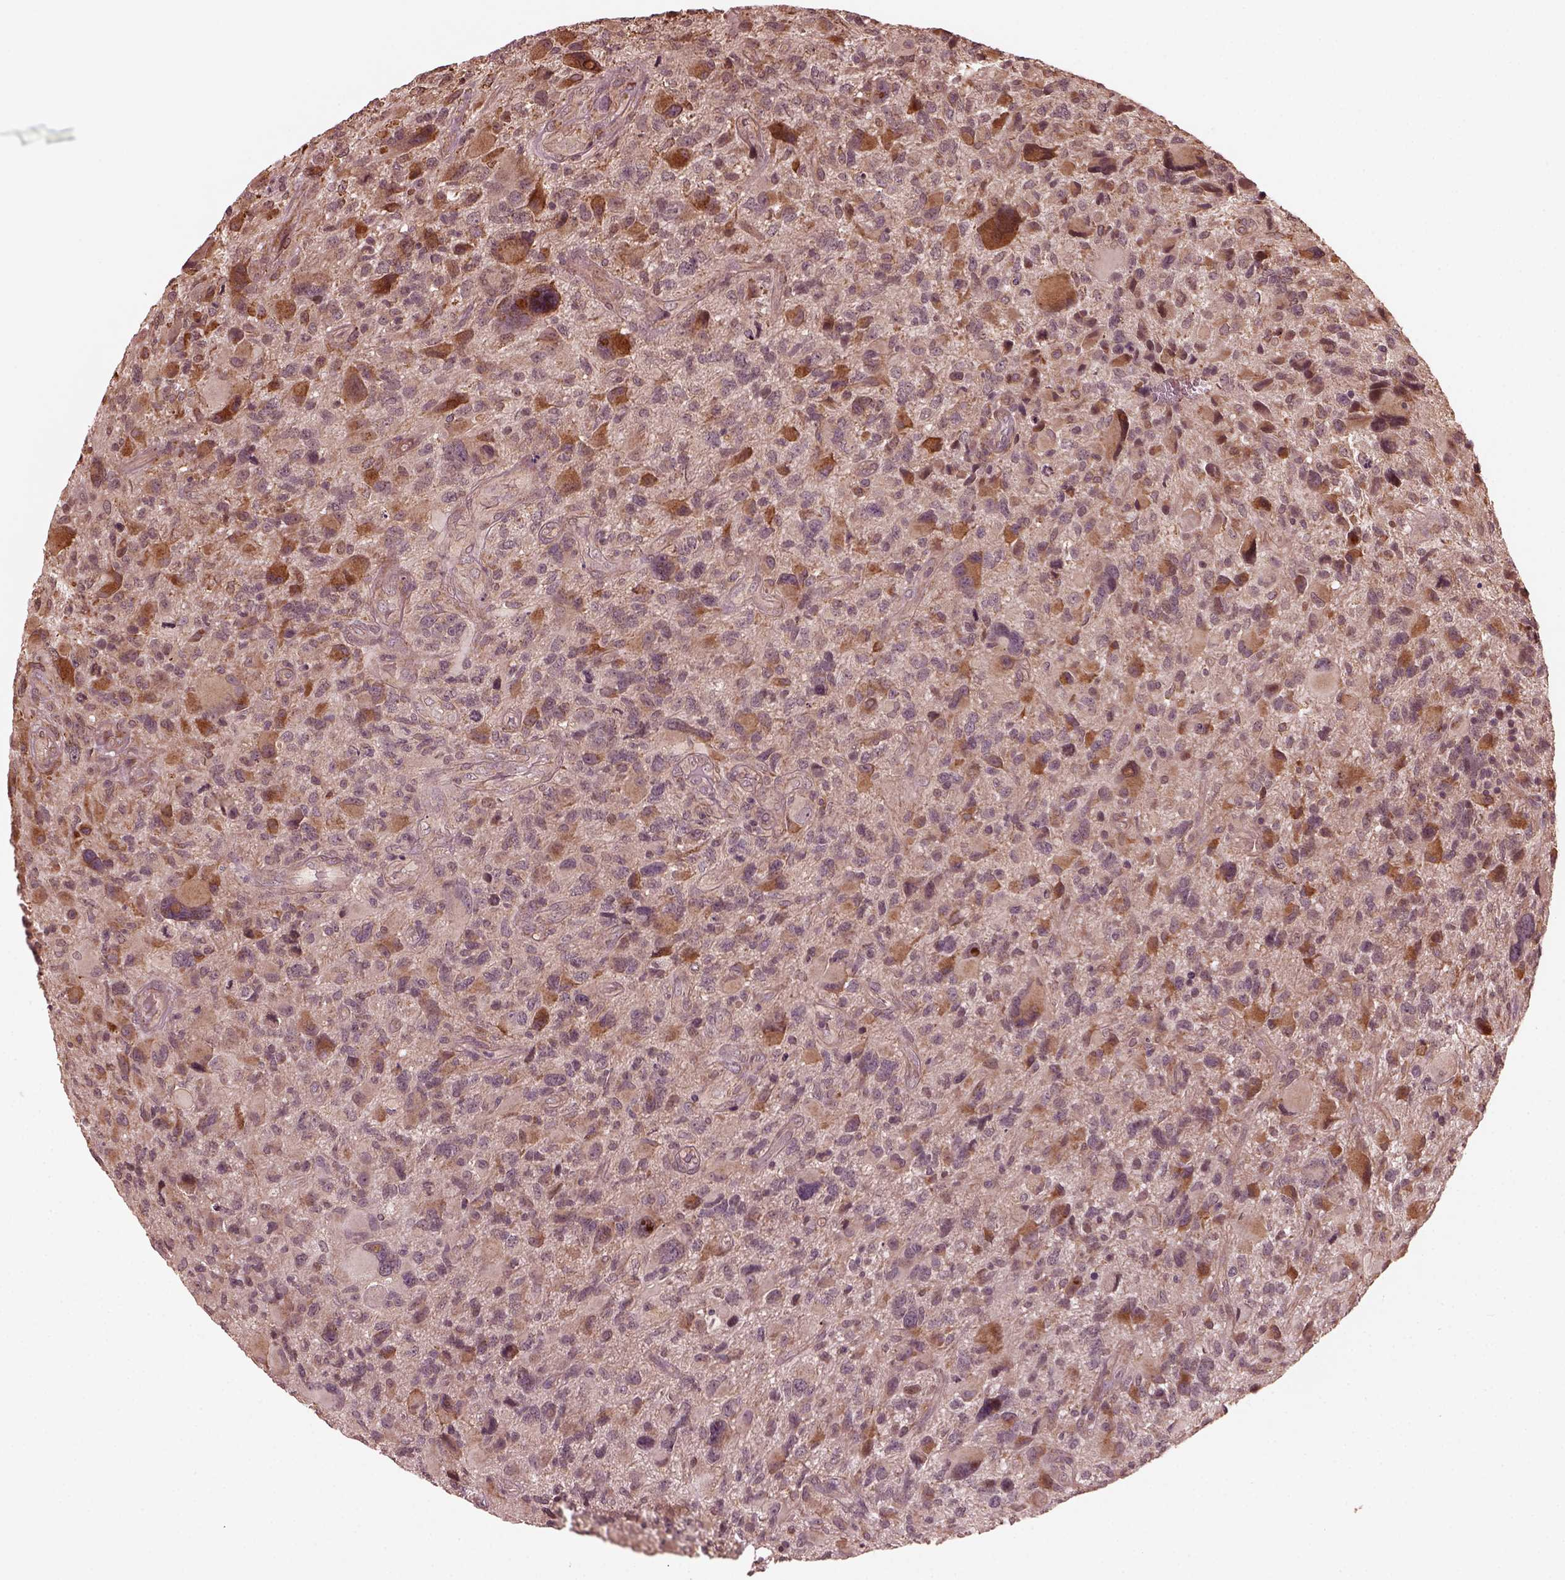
{"staining": {"intensity": "weak", "quantity": ">75%", "location": "cytoplasmic/membranous"}, "tissue": "glioma", "cell_type": "Tumor cells", "image_type": "cancer", "snomed": [{"axis": "morphology", "description": "Glioma, malignant, NOS"}, {"axis": "morphology", "description": "Glioma, malignant, High grade"}, {"axis": "topography", "description": "Brain"}], "caption": "Protein analysis of glioma (malignant) tissue displays weak cytoplasmic/membranous positivity in approximately >75% of tumor cells.", "gene": "ZNF292", "patient": {"sex": "female", "age": 71}}